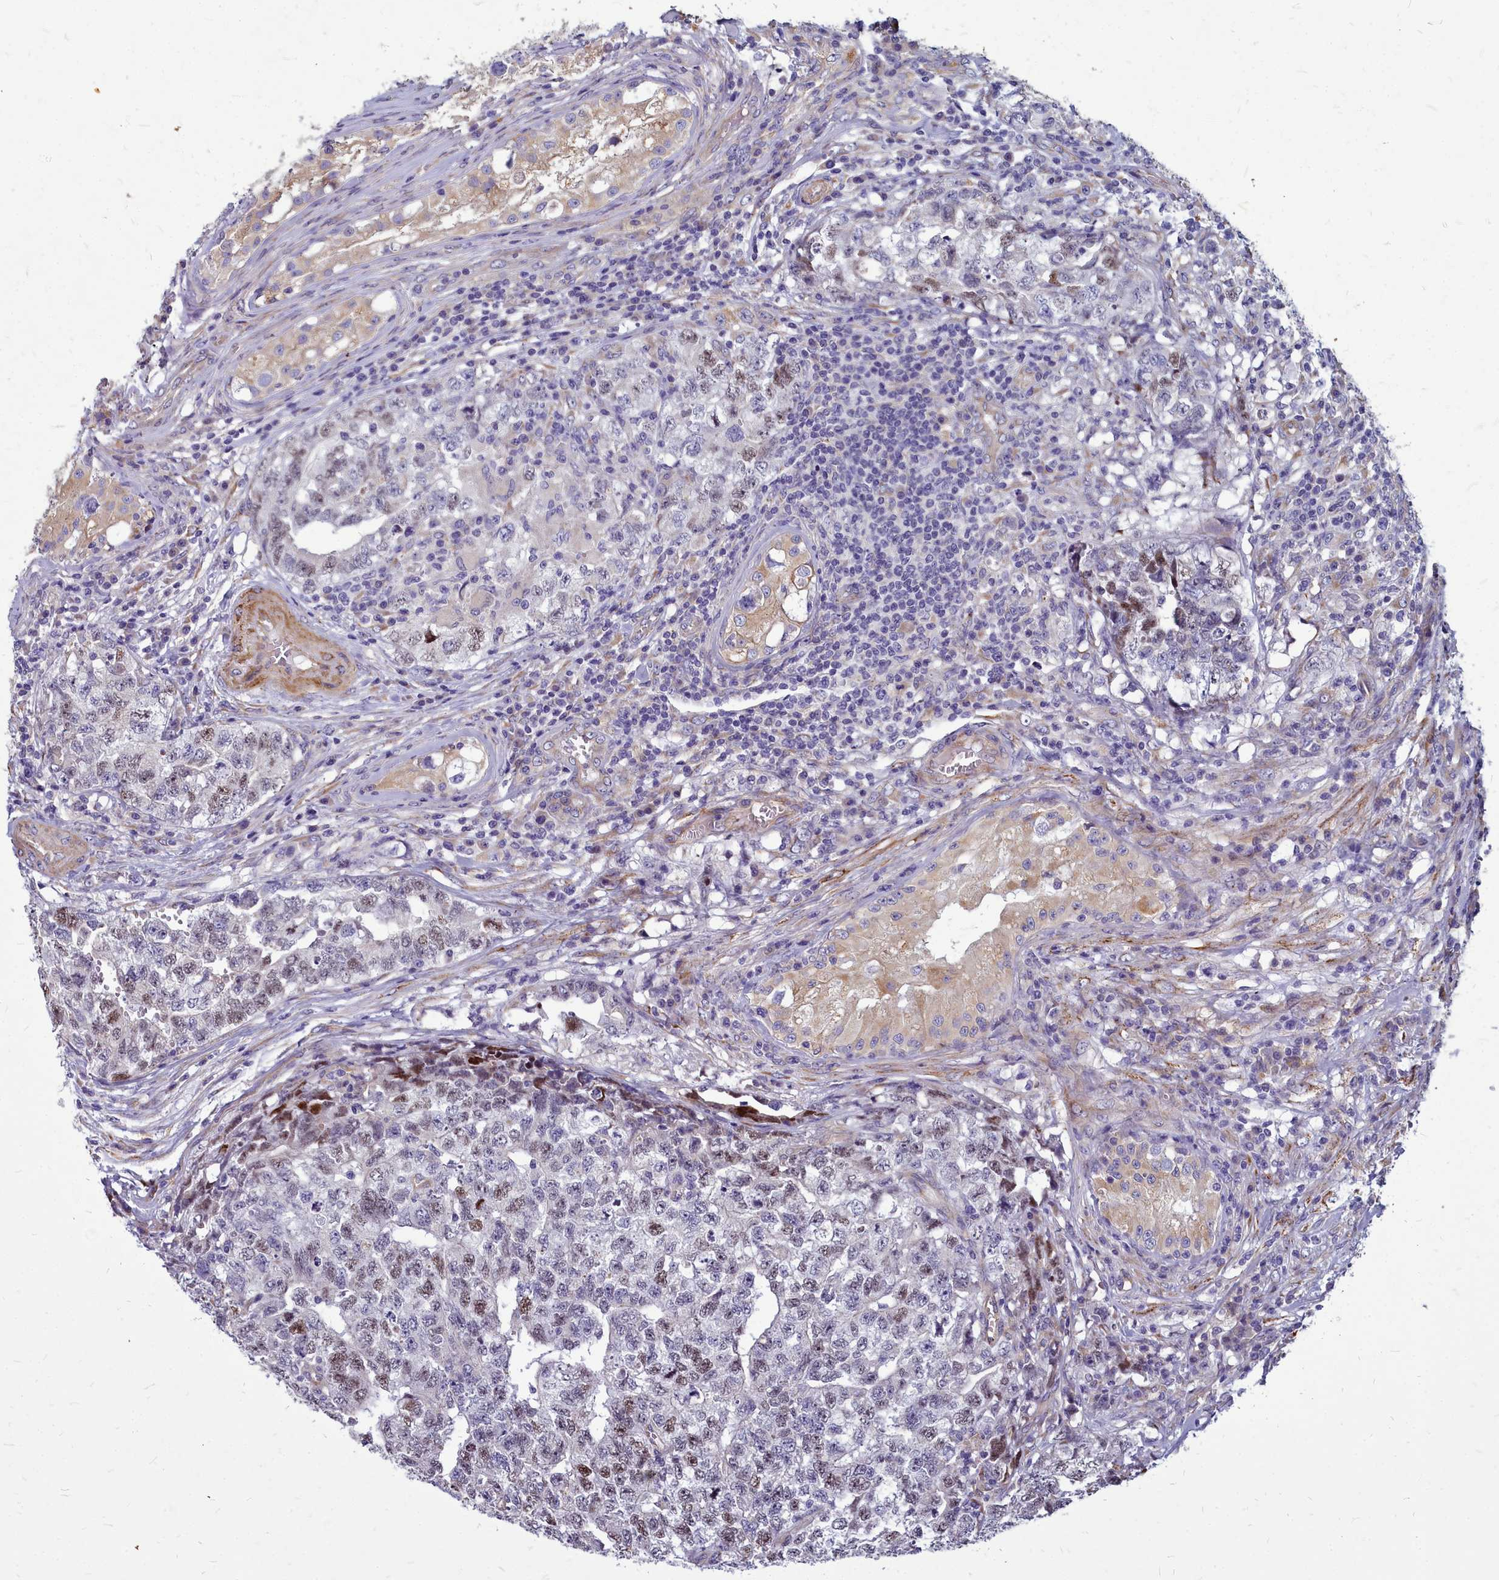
{"staining": {"intensity": "moderate", "quantity": "25%-75%", "location": "nuclear"}, "tissue": "testis cancer", "cell_type": "Tumor cells", "image_type": "cancer", "snomed": [{"axis": "morphology", "description": "Carcinoma, Embryonal, NOS"}, {"axis": "topography", "description": "Testis"}], "caption": "Tumor cells reveal moderate nuclear staining in about 25%-75% of cells in testis cancer (embryonal carcinoma).", "gene": "SMPD4", "patient": {"sex": "male", "age": 31}}